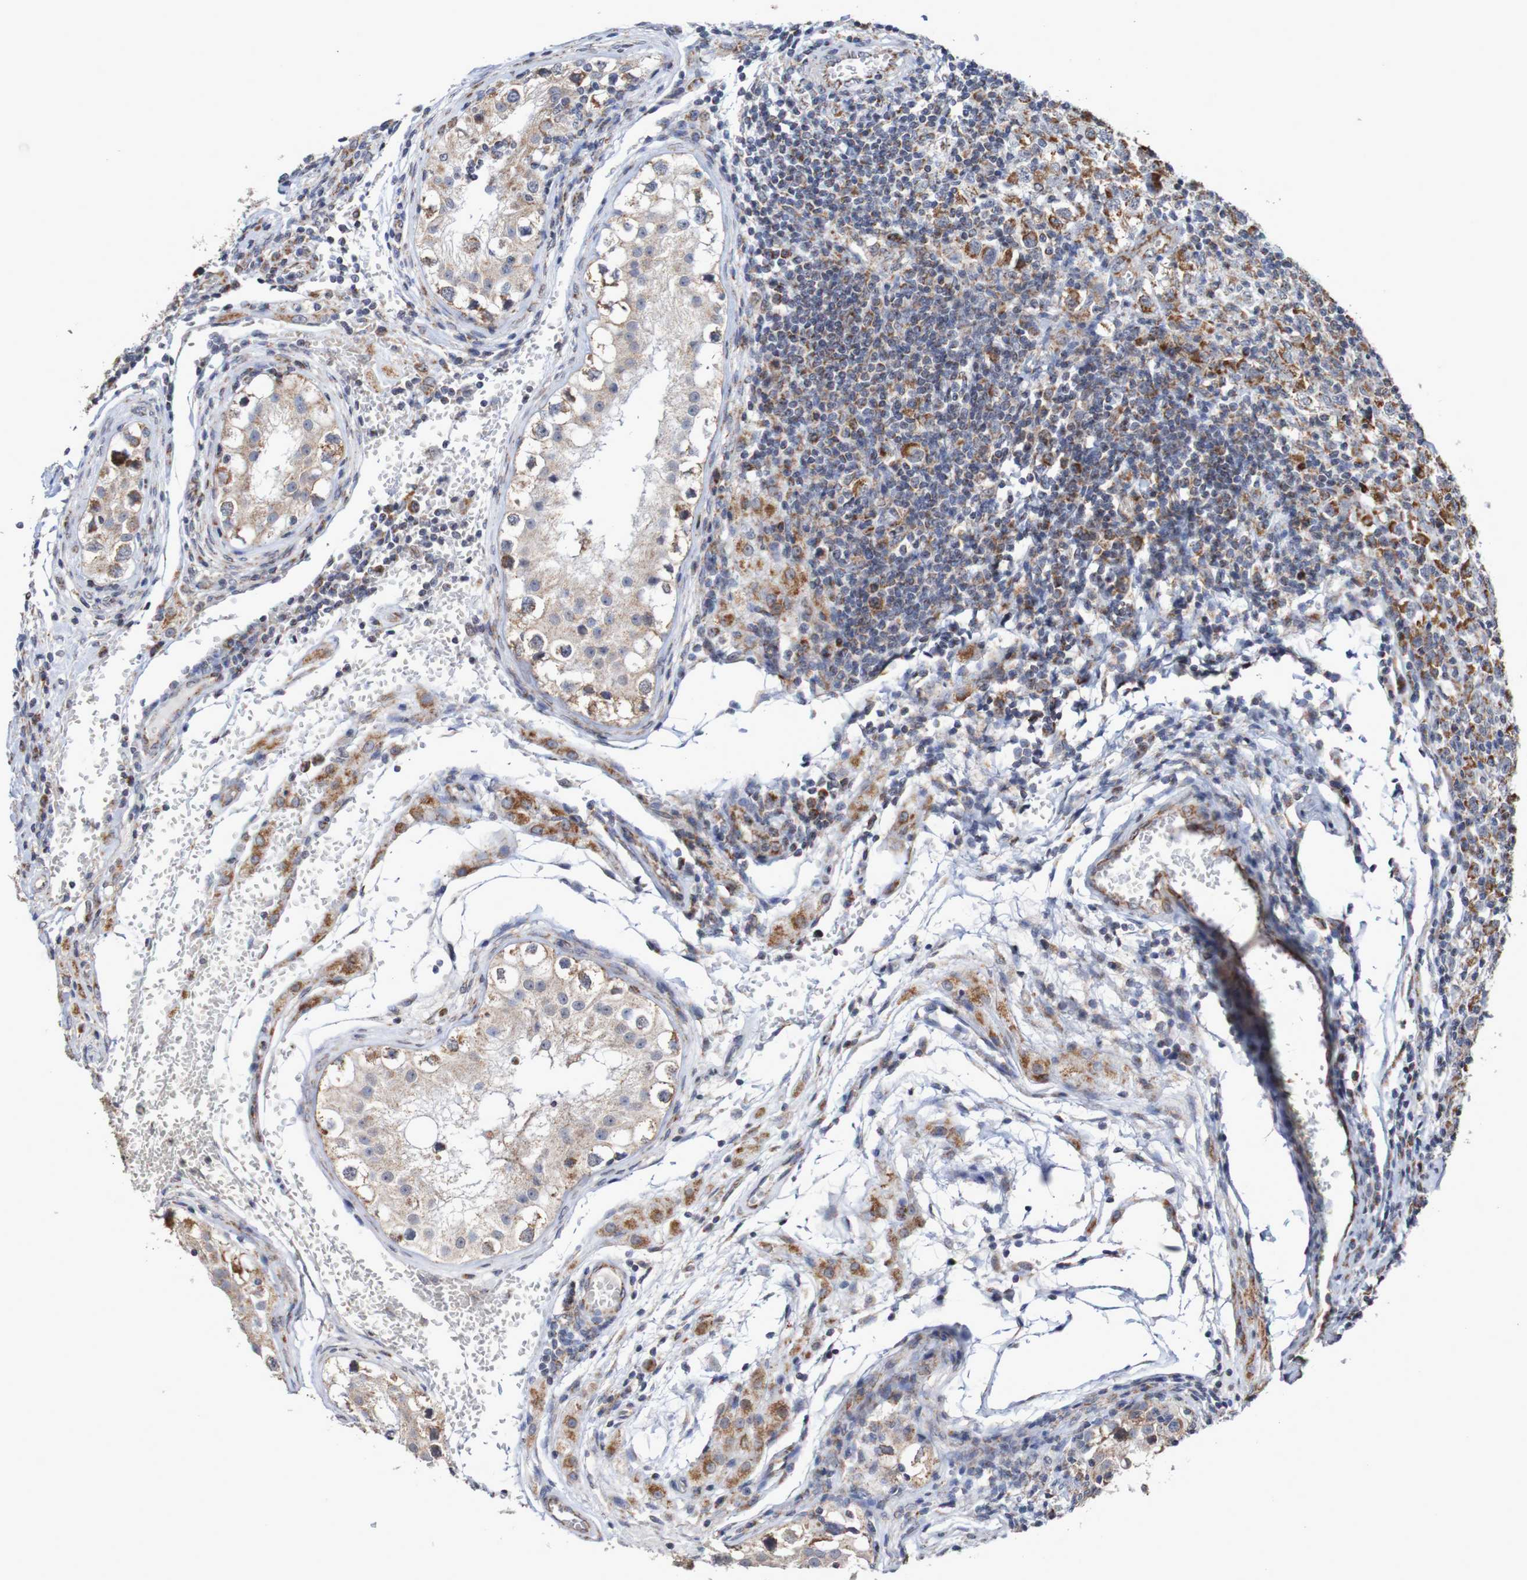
{"staining": {"intensity": "strong", "quantity": "25%-75%", "location": "cytoplasmic/membranous"}, "tissue": "testis cancer", "cell_type": "Tumor cells", "image_type": "cancer", "snomed": [{"axis": "morphology", "description": "Carcinoma, Embryonal, NOS"}, {"axis": "topography", "description": "Testis"}], "caption": "The micrograph displays immunohistochemical staining of testis embryonal carcinoma. There is strong cytoplasmic/membranous staining is present in about 25%-75% of tumor cells. (DAB = brown stain, brightfield microscopy at high magnification).", "gene": "DVL1", "patient": {"sex": "male", "age": 21}}